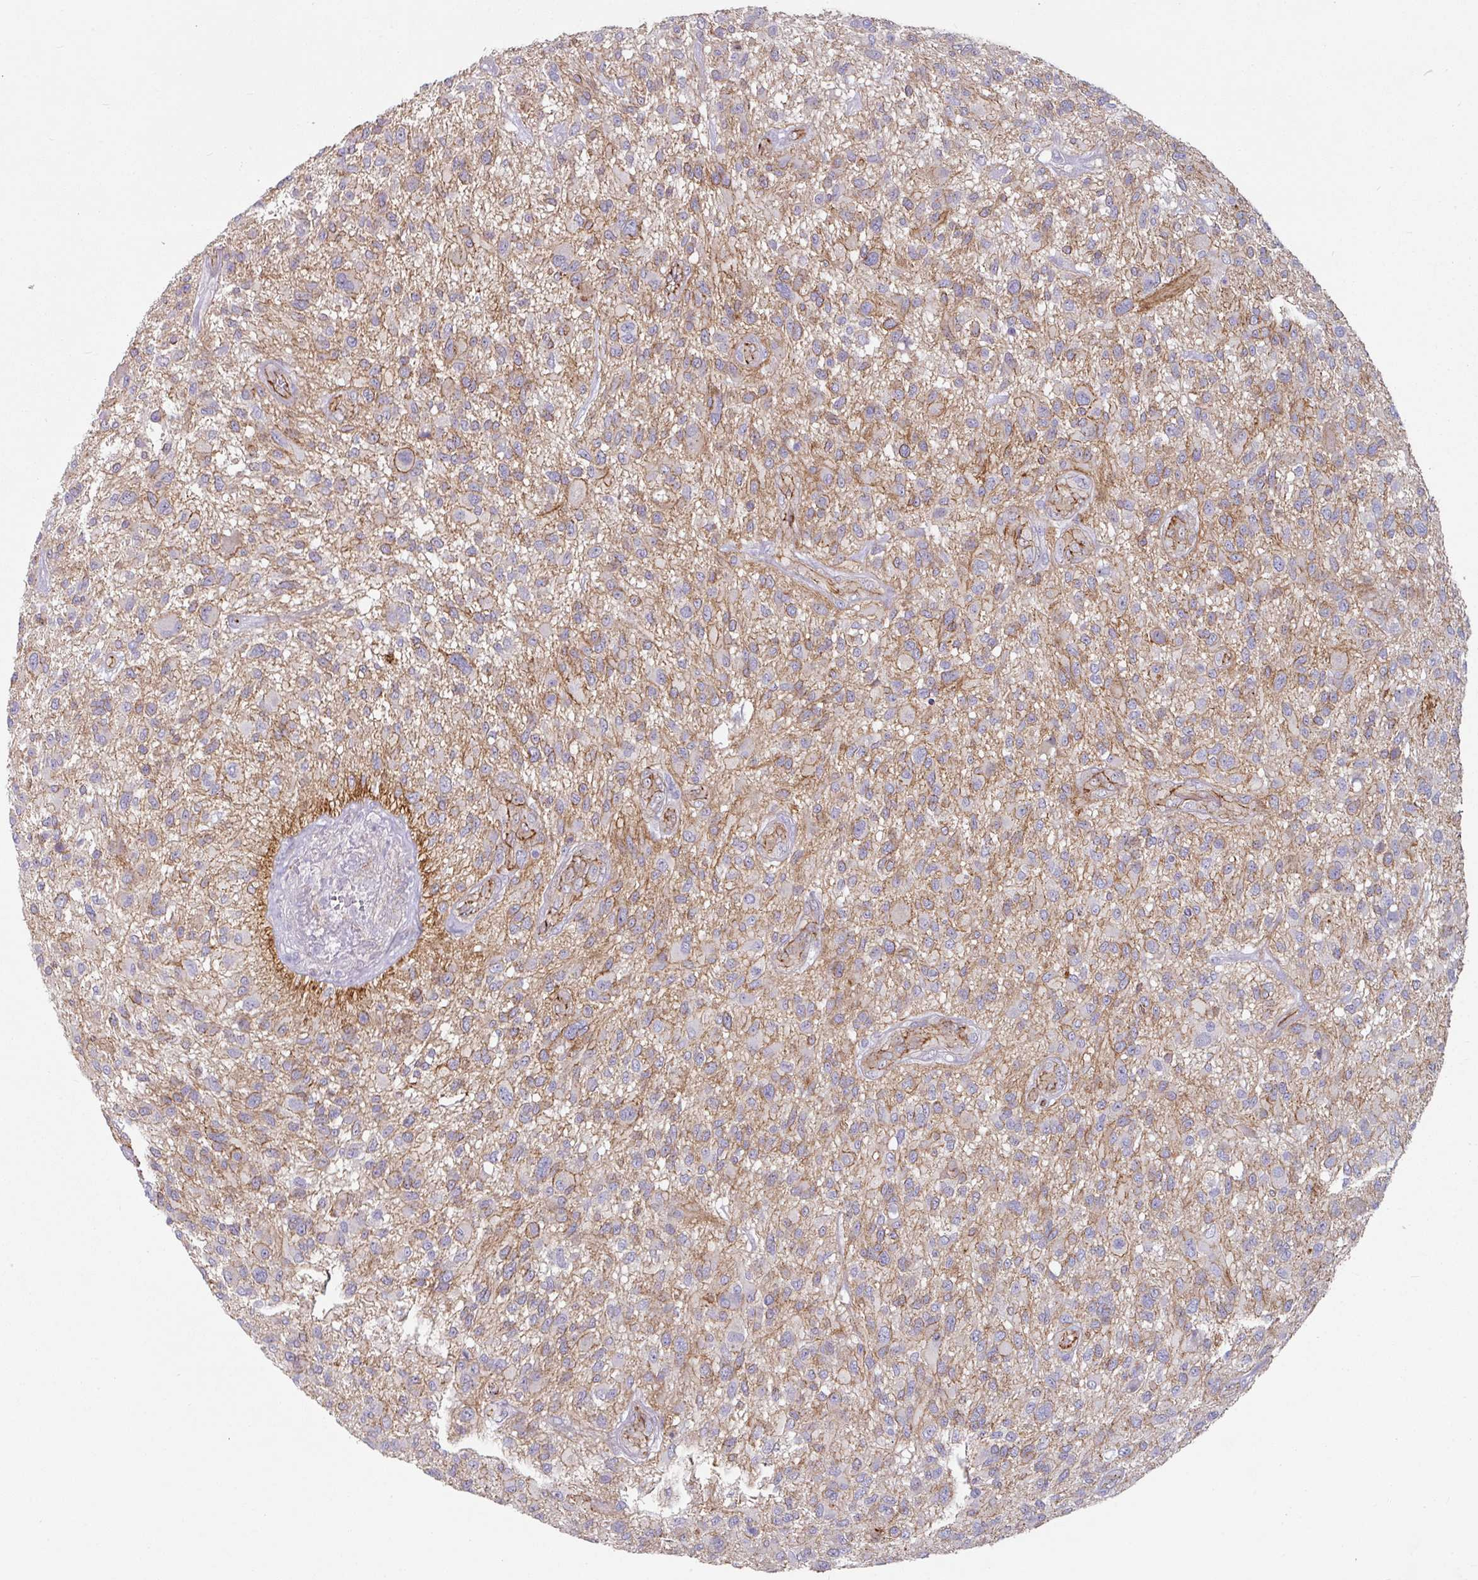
{"staining": {"intensity": "weak", "quantity": "<25%", "location": "cytoplasmic/membranous"}, "tissue": "glioma", "cell_type": "Tumor cells", "image_type": "cancer", "snomed": [{"axis": "morphology", "description": "Glioma, malignant, High grade"}, {"axis": "topography", "description": "Brain"}], "caption": "Immunohistochemical staining of high-grade glioma (malignant) exhibits no significant expression in tumor cells.", "gene": "JUP", "patient": {"sex": "male", "age": 47}}